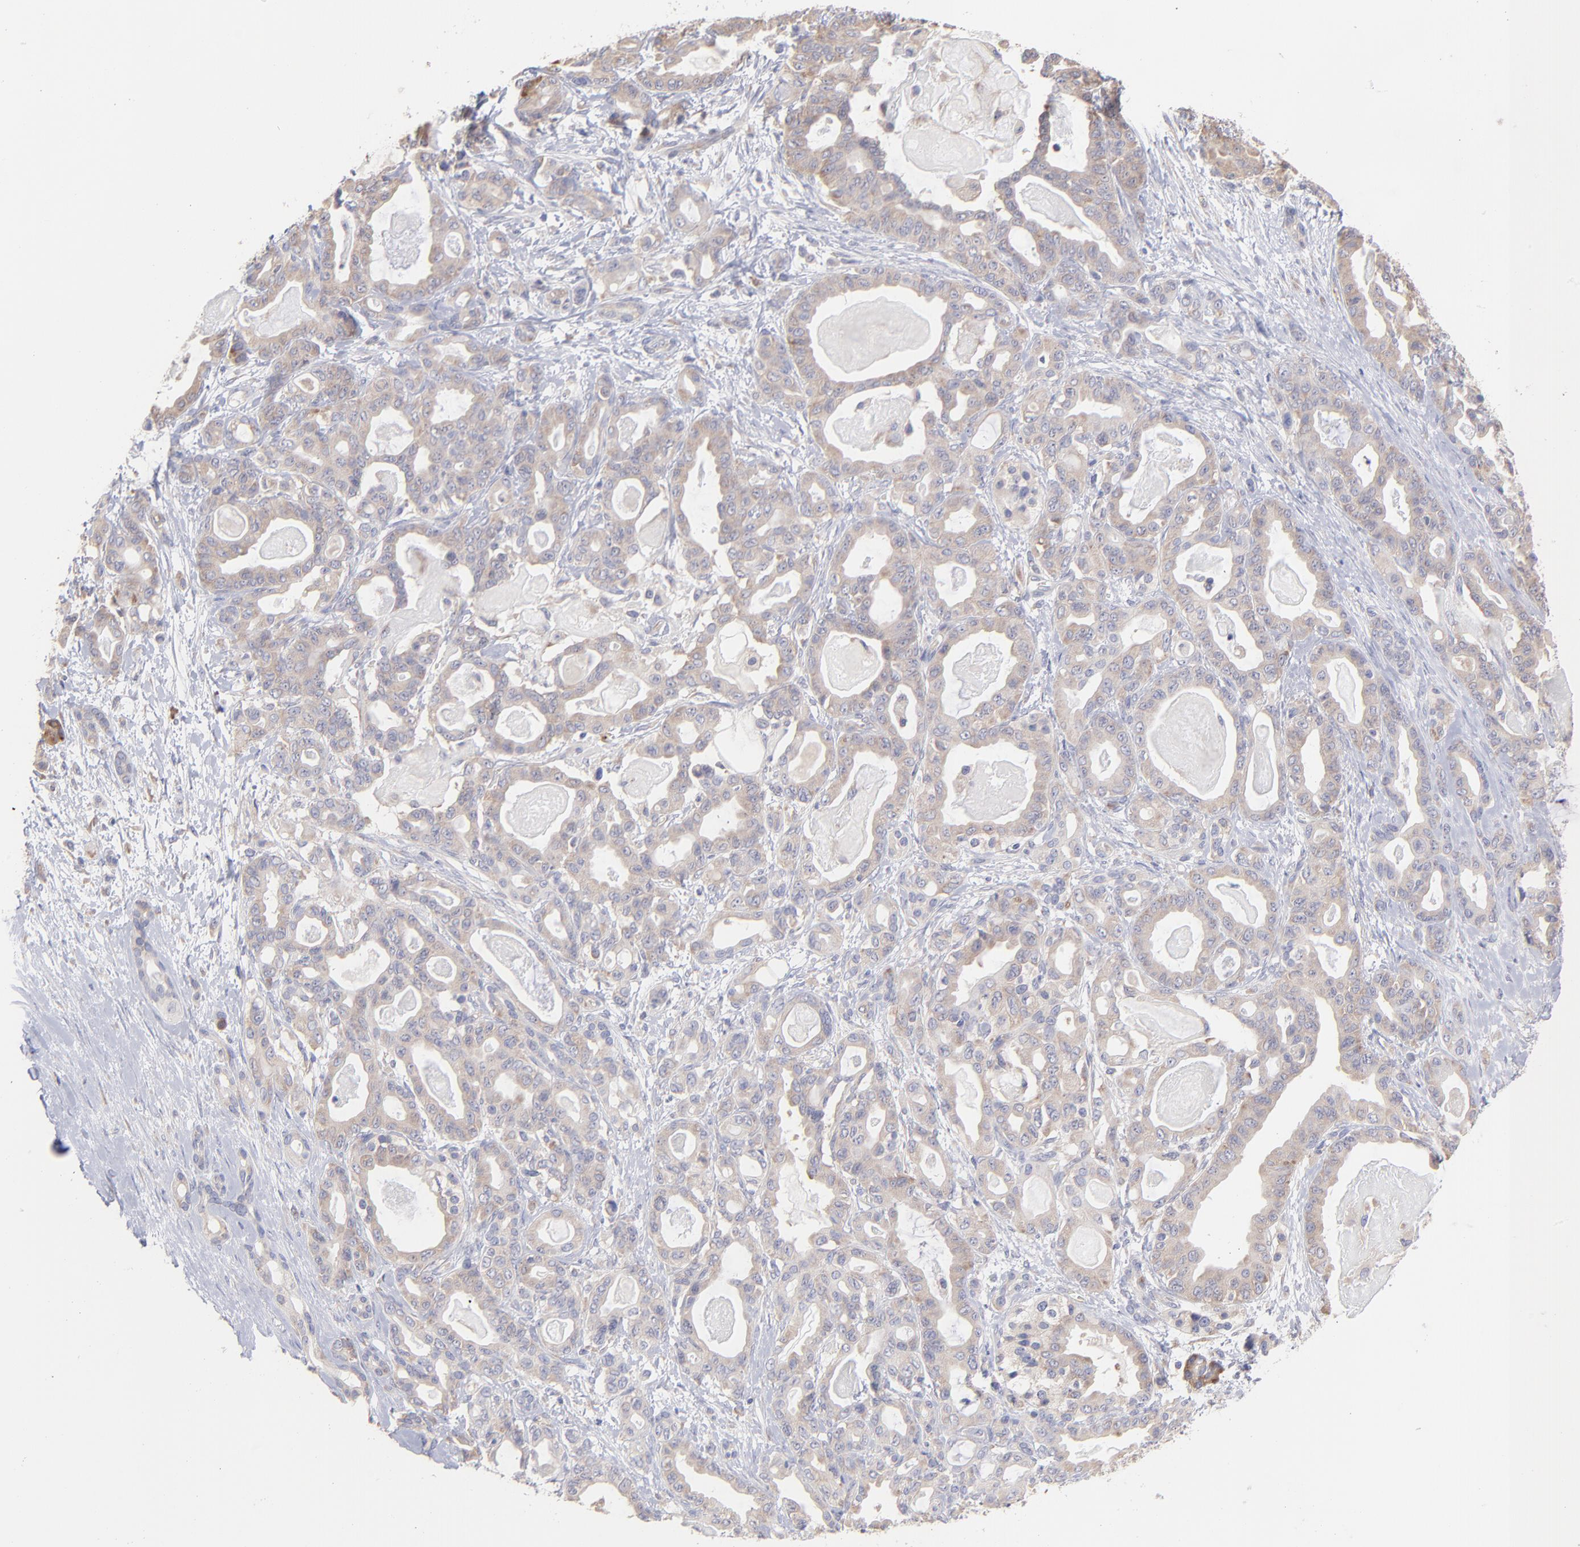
{"staining": {"intensity": "negative", "quantity": "none", "location": "none"}, "tissue": "pancreatic cancer", "cell_type": "Tumor cells", "image_type": "cancer", "snomed": [{"axis": "morphology", "description": "Adenocarcinoma, NOS"}, {"axis": "topography", "description": "Pancreas"}], "caption": "The photomicrograph displays no staining of tumor cells in pancreatic cancer (adenocarcinoma).", "gene": "RPLP0", "patient": {"sex": "male", "age": 63}}